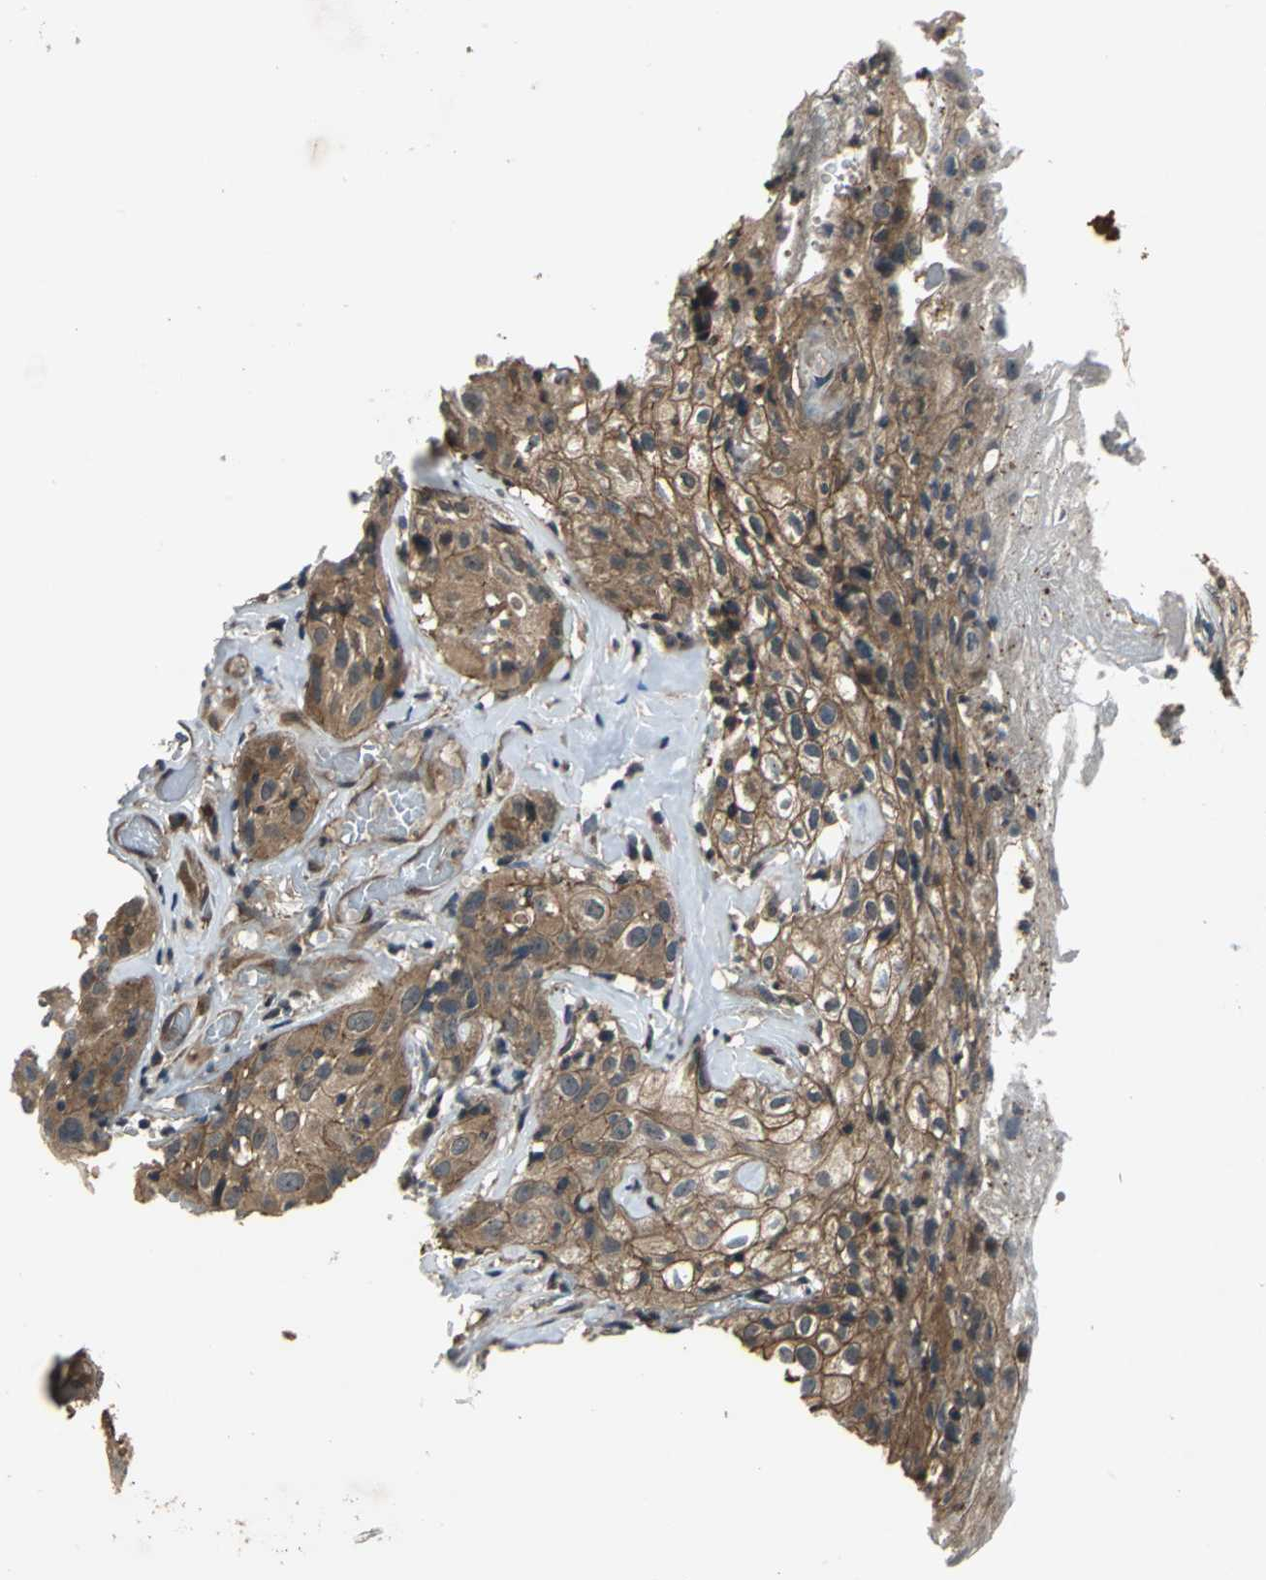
{"staining": {"intensity": "moderate", "quantity": ">75%", "location": "cytoplasmic/membranous"}, "tissue": "skin cancer", "cell_type": "Tumor cells", "image_type": "cancer", "snomed": [{"axis": "morphology", "description": "Squamous cell carcinoma, NOS"}, {"axis": "topography", "description": "Skin"}], "caption": "Protein expression analysis of squamous cell carcinoma (skin) demonstrates moderate cytoplasmic/membranous expression in about >75% of tumor cells.", "gene": "EIF2B2", "patient": {"sex": "male", "age": 65}}